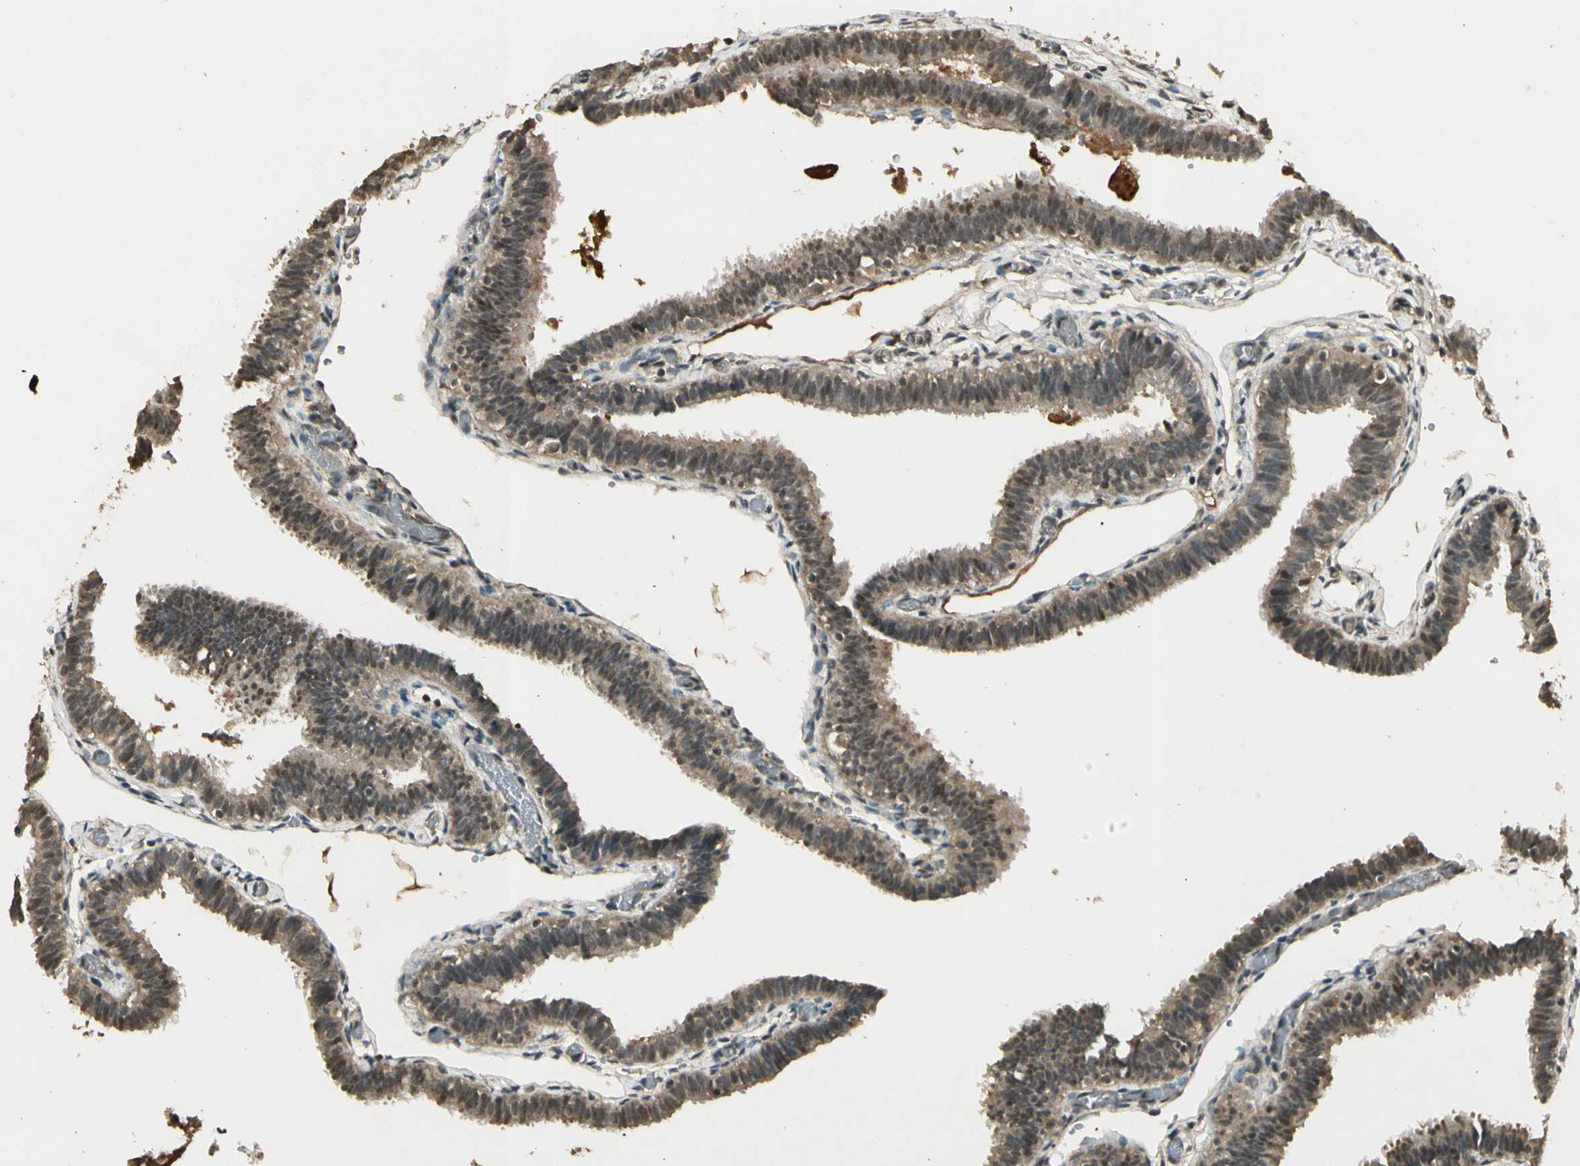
{"staining": {"intensity": "moderate", "quantity": ">75%", "location": "cytoplasmic/membranous,nuclear"}, "tissue": "fallopian tube", "cell_type": "Glandular cells", "image_type": "normal", "snomed": [{"axis": "morphology", "description": "Normal tissue, NOS"}, {"axis": "topography", "description": "Fallopian tube"}], "caption": "DAB immunohistochemical staining of benign human fallopian tube reveals moderate cytoplasmic/membranous,nuclear protein expression in approximately >75% of glandular cells.", "gene": "GMEB2", "patient": {"sex": "female", "age": 46}}